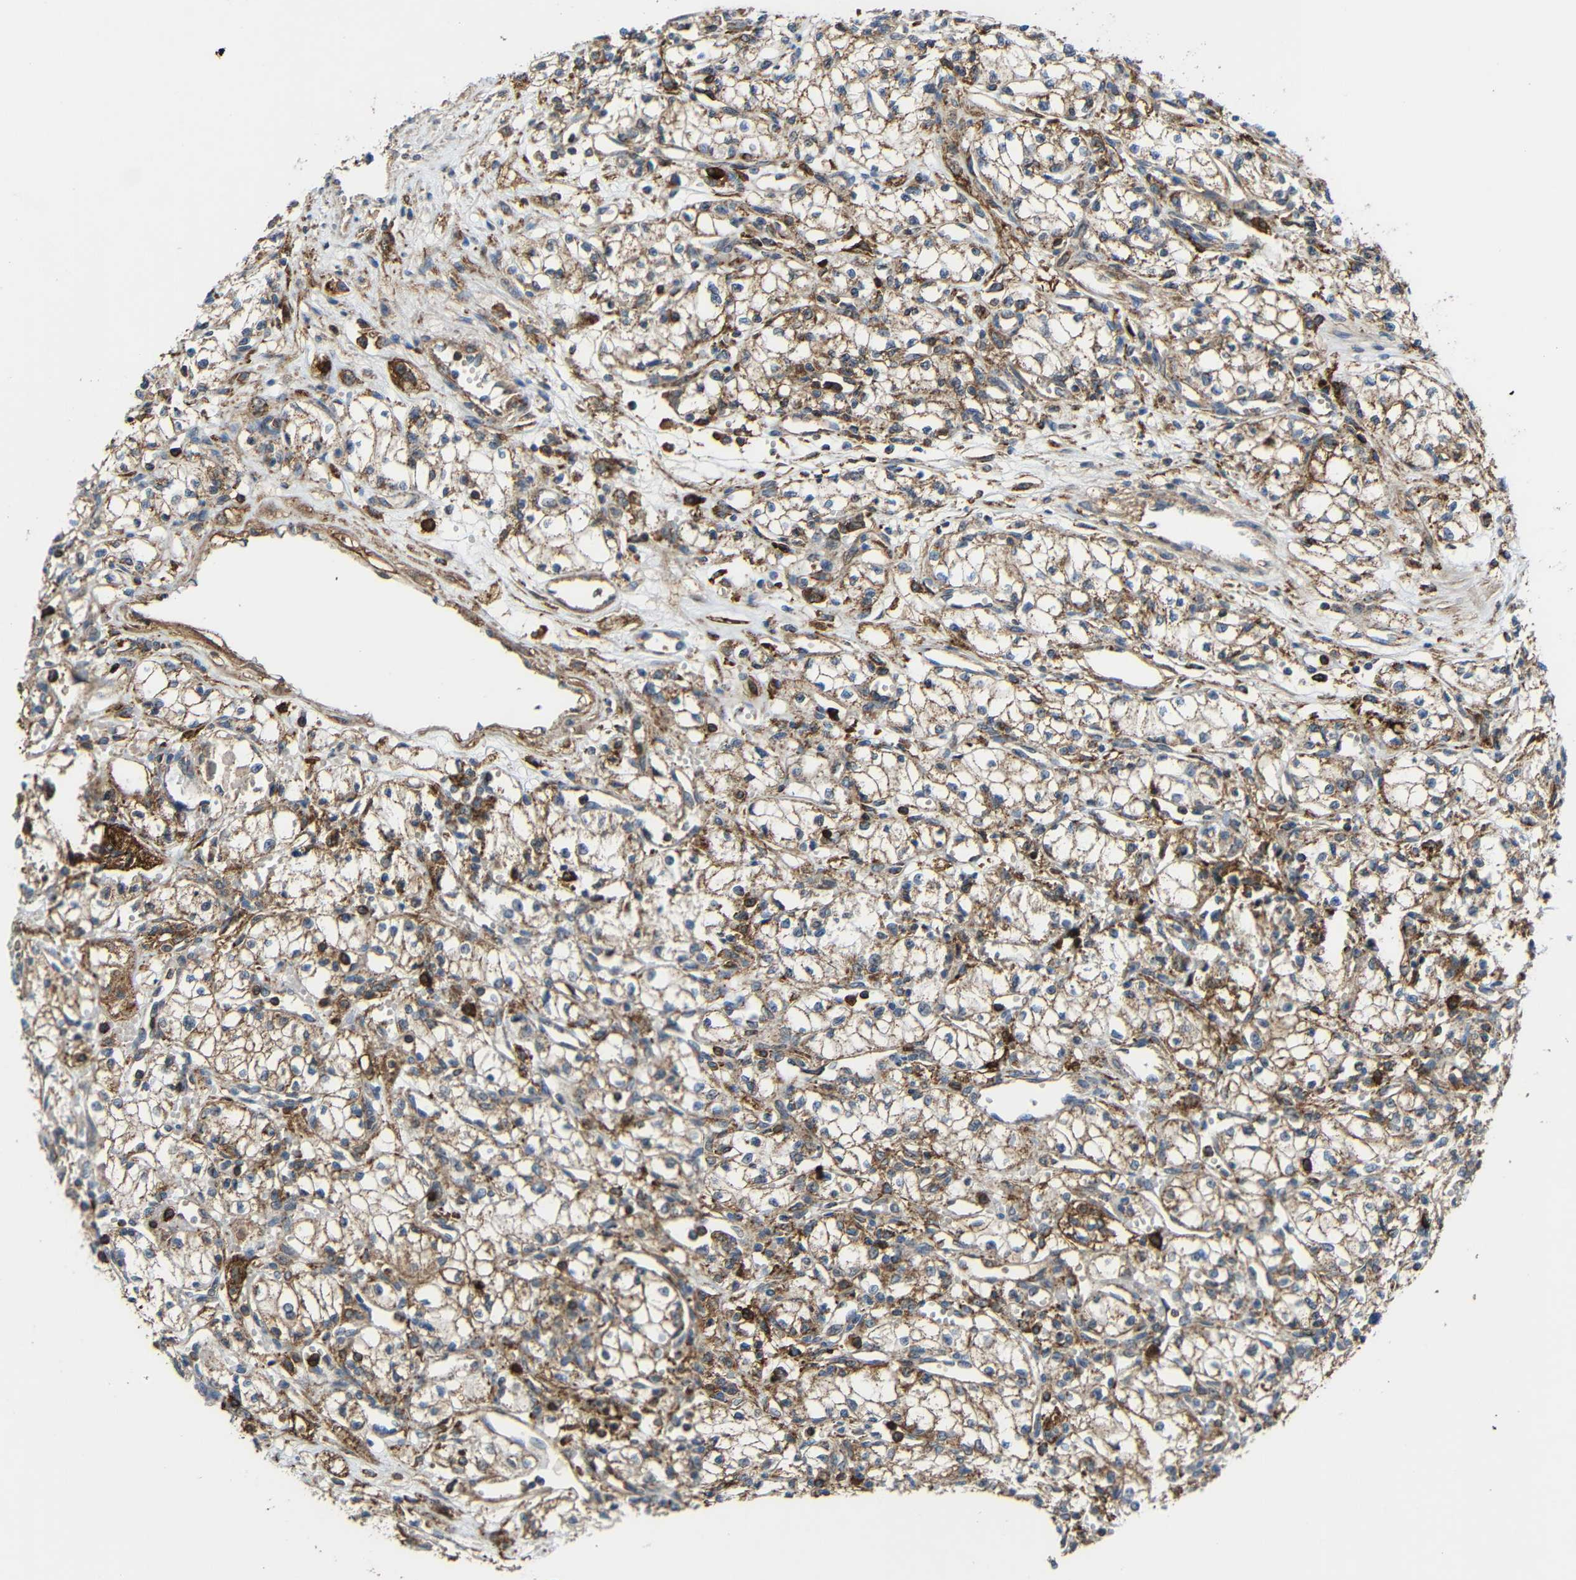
{"staining": {"intensity": "moderate", "quantity": ">75%", "location": "cytoplasmic/membranous"}, "tissue": "renal cancer", "cell_type": "Tumor cells", "image_type": "cancer", "snomed": [{"axis": "morphology", "description": "Normal tissue, NOS"}, {"axis": "morphology", "description": "Adenocarcinoma, NOS"}, {"axis": "topography", "description": "Kidney"}], "caption": "A high-resolution image shows IHC staining of renal cancer, which reveals moderate cytoplasmic/membranous positivity in approximately >75% of tumor cells. Using DAB (3,3'-diaminobenzidine) (brown) and hematoxylin (blue) stains, captured at high magnification using brightfield microscopy.", "gene": "C1GALT1", "patient": {"sex": "male", "age": 59}}